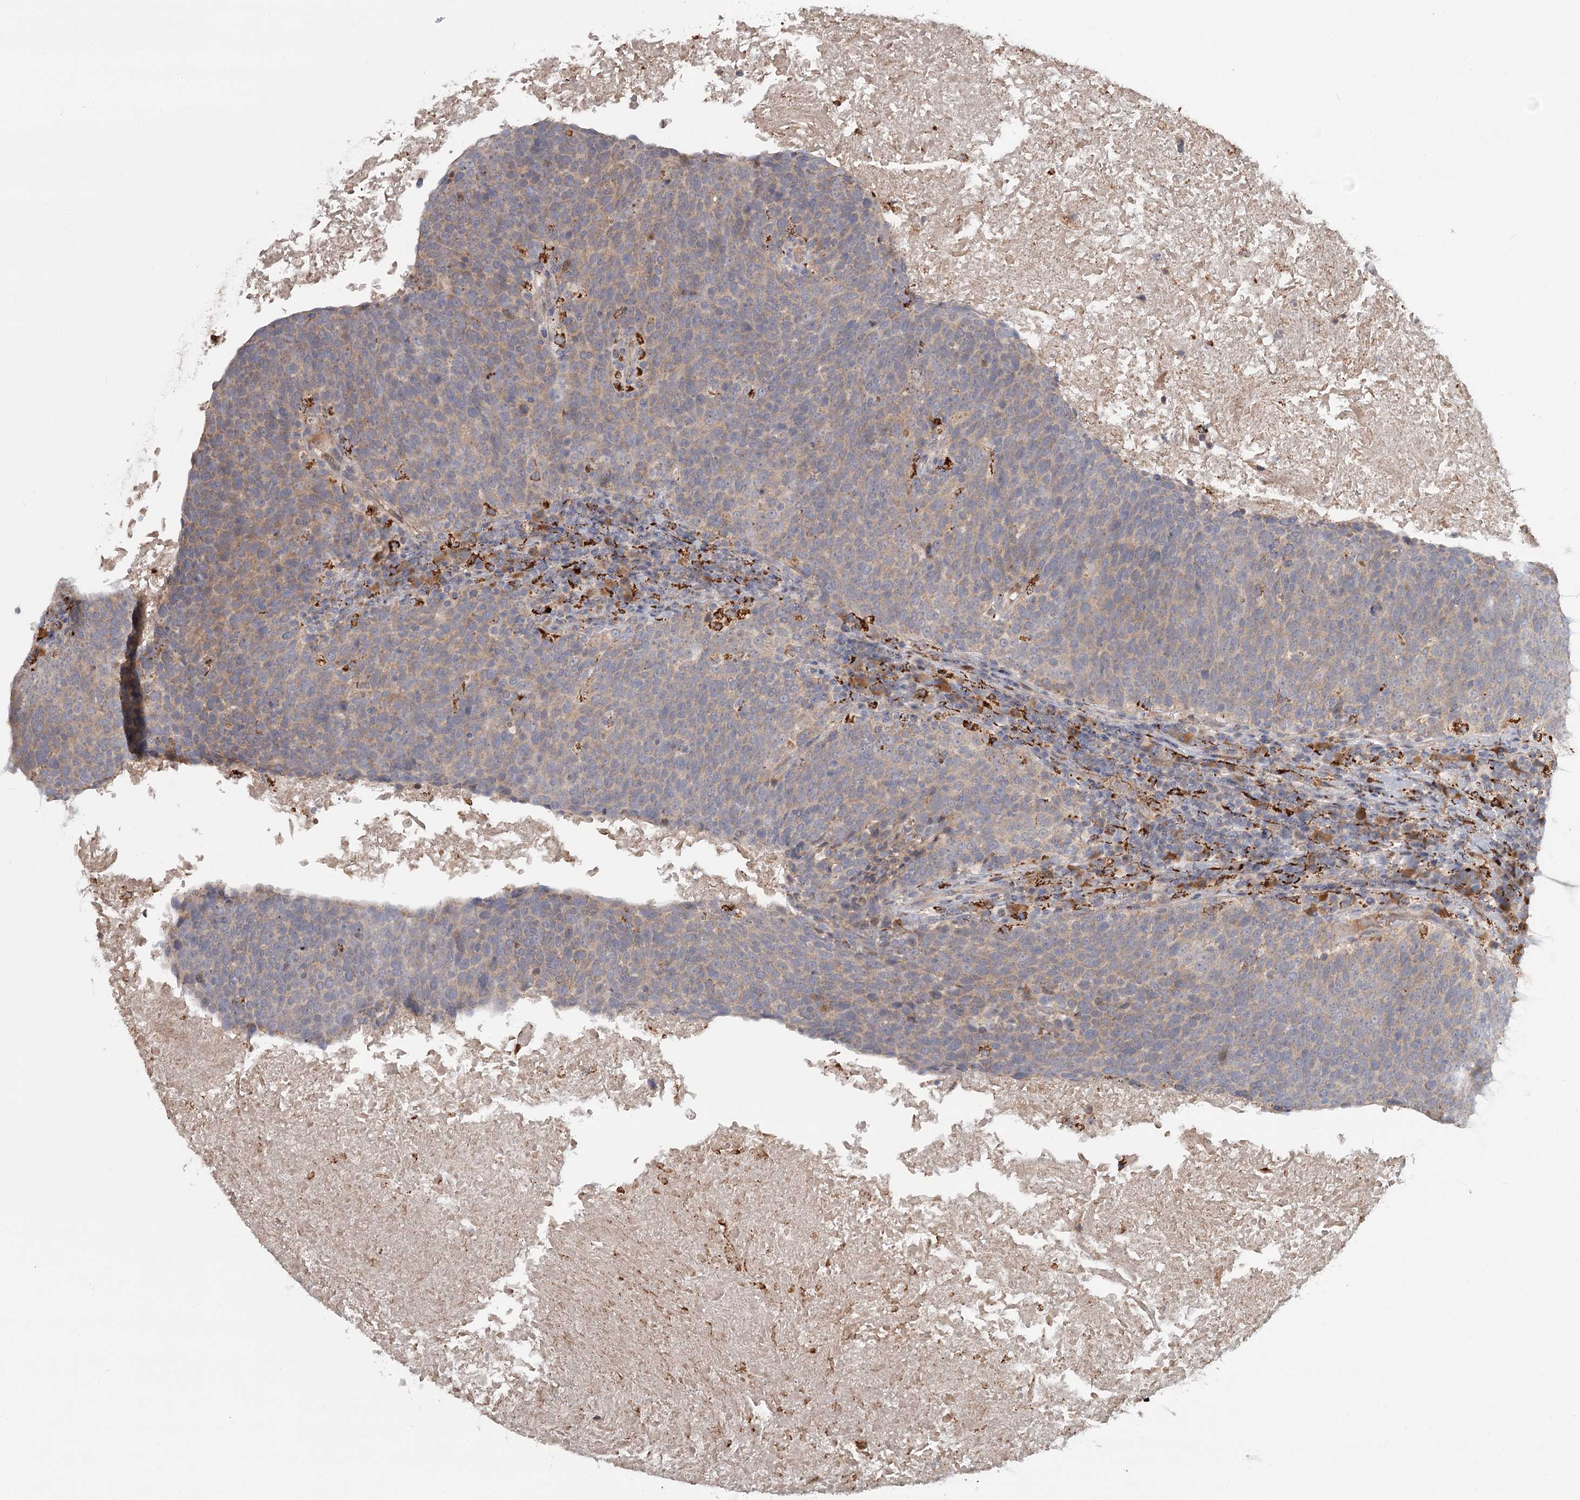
{"staining": {"intensity": "weak", "quantity": "<25%", "location": "cytoplasmic/membranous"}, "tissue": "head and neck cancer", "cell_type": "Tumor cells", "image_type": "cancer", "snomed": [{"axis": "morphology", "description": "Squamous cell carcinoma, NOS"}, {"axis": "morphology", "description": "Squamous cell carcinoma, metastatic, NOS"}, {"axis": "topography", "description": "Lymph node"}, {"axis": "topography", "description": "Head-Neck"}], "caption": "Image shows no protein expression in tumor cells of head and neck cancer tissue. The staining is performed using DAB (3,3'-diaminobenzidine) brown chromogen with nuclei counter-stained in using hematoxylin.", "gene": "CDC123", "patient": {"sex": "male", "age": 62}}